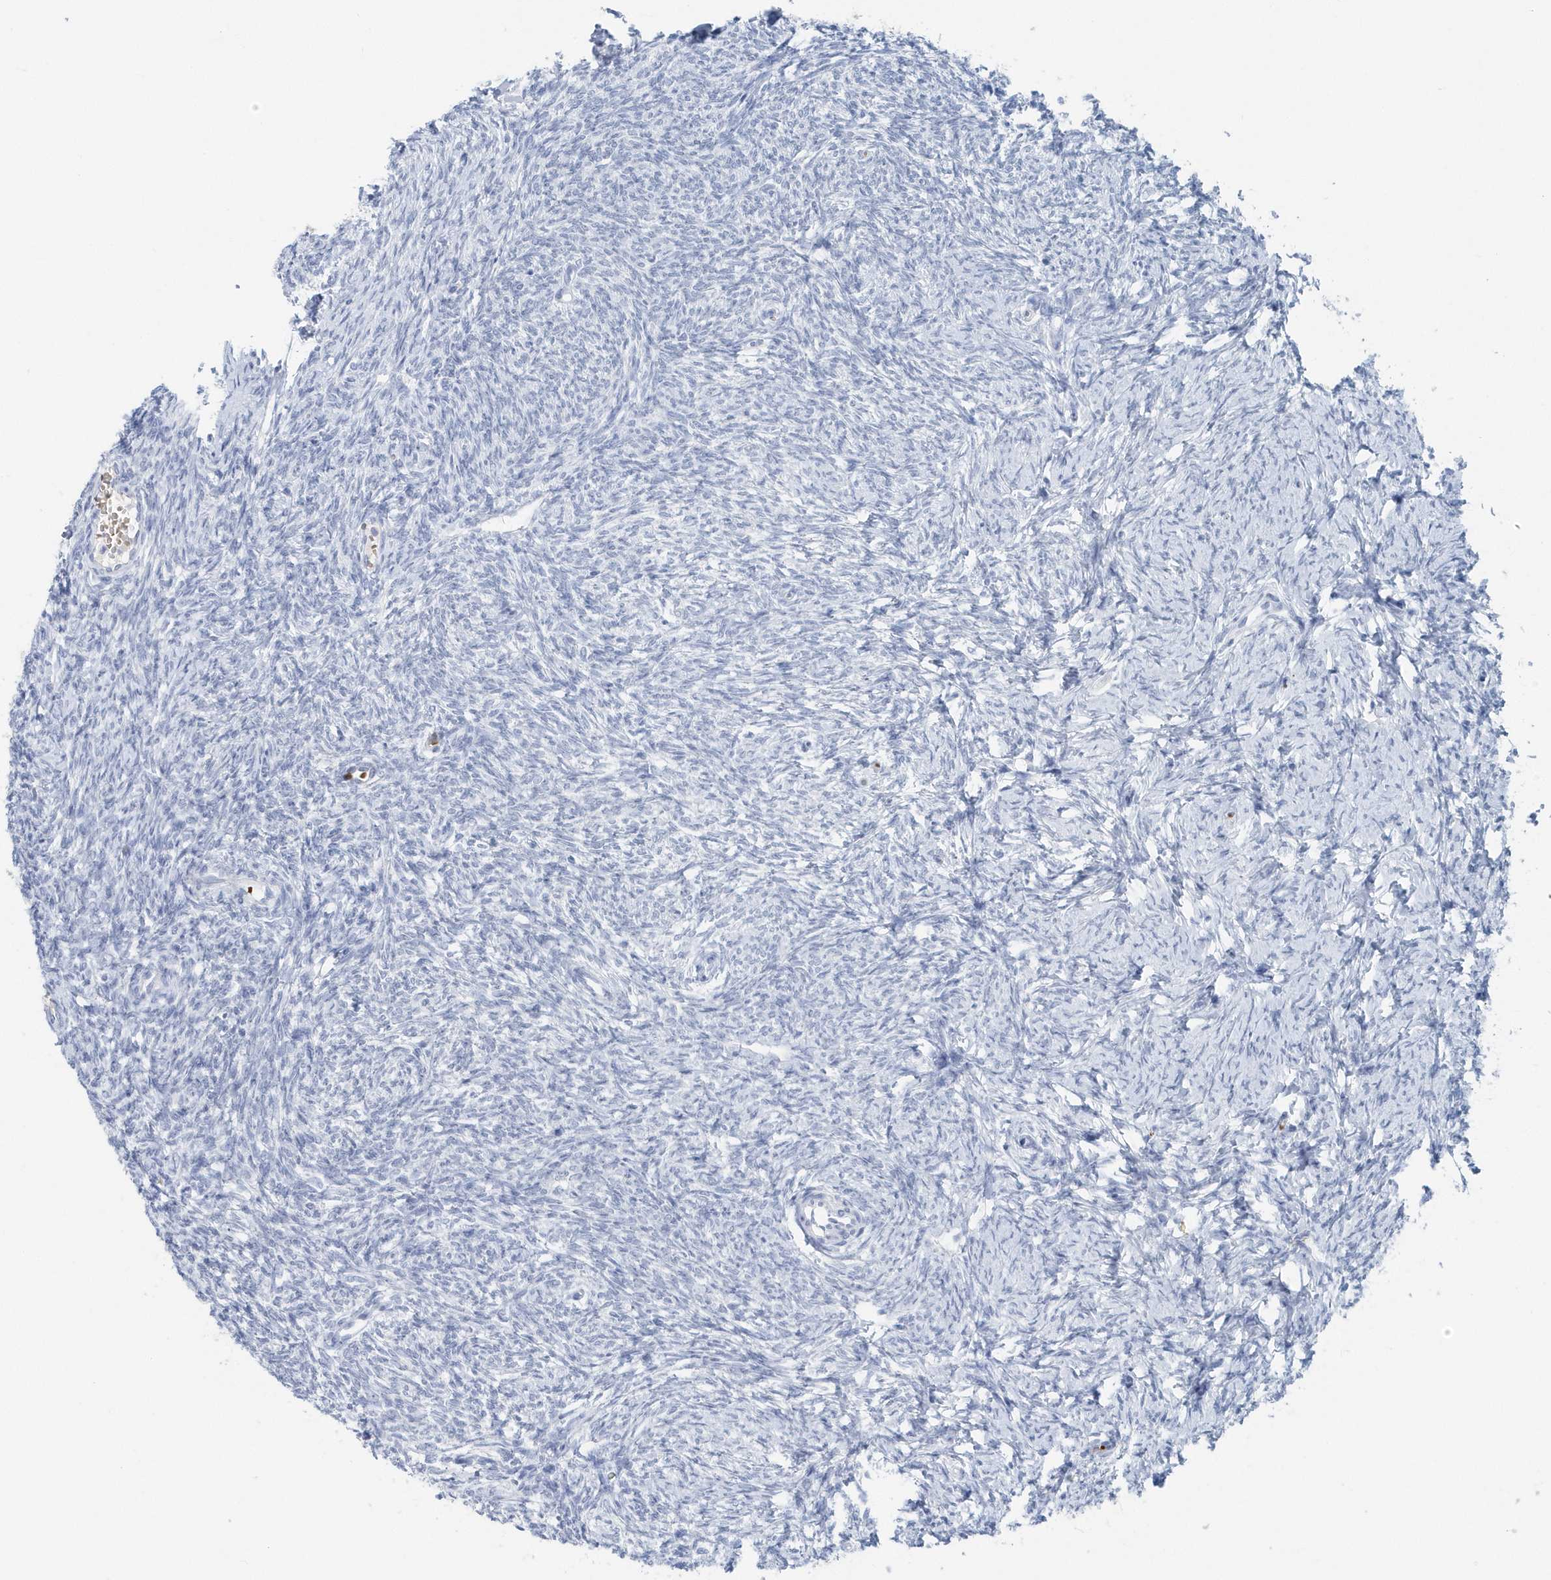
{"staining": {"intensity": "negative", "quantity": "none", "location": "none"}, "tissue": "ovary", "cell_type": "Ovarian stroma cells", "image_type": "normal", "snomed": [{"axis": "morphology", "description": "Normal tissue, NOS"}, {"axis": "morphology", "description": "Cyst, NOS"}, {"axis": "topography", "description": "Ovary"}], "caption": "This is an immunohistochemistry (IHC) photomicrograph of benign ovary. There is no expression in ovarian stroma cells.", "gene": "HBA2", "patient": {"sex": "female", "age": 33}}